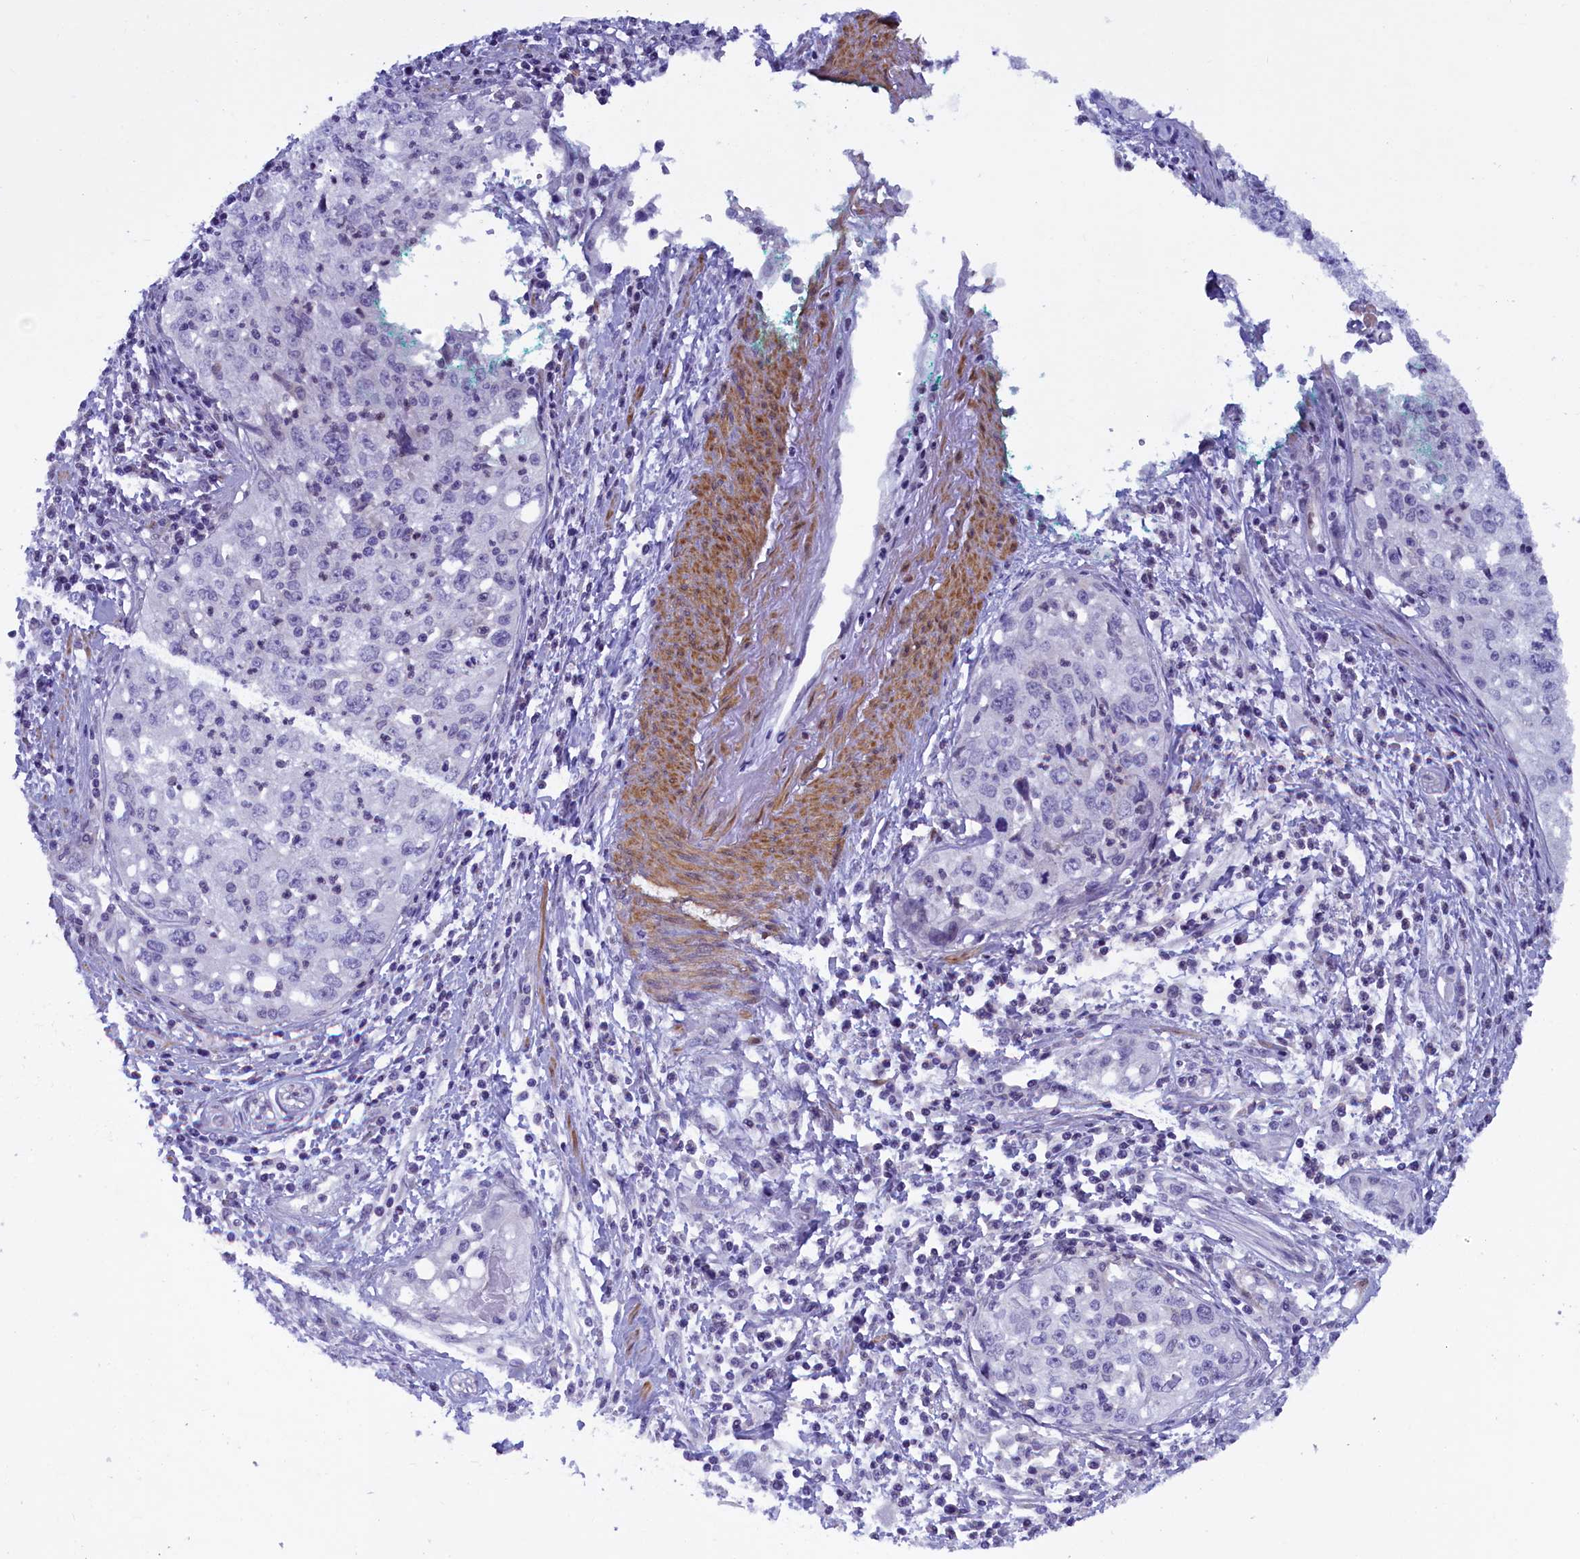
{"staining": {"intensity": "negative", "quantity": "none", "location": "none"}, "tissue": "cervical cancer", "cell_type": "Tumor cells", "image_type": "cancer", "snomed": [{"axis": "morphology", "description": "Squamous cell carcinoma, NOS"}, {"axis": "topography", "description": "Cervix"}], "caption": "Human cervical cancer stained for a protein using immunohistochemistry (IHC) shows no expression in tumor cells.", "gene": "IGSF6", "patient": {"sex": "female", "age": 57}}